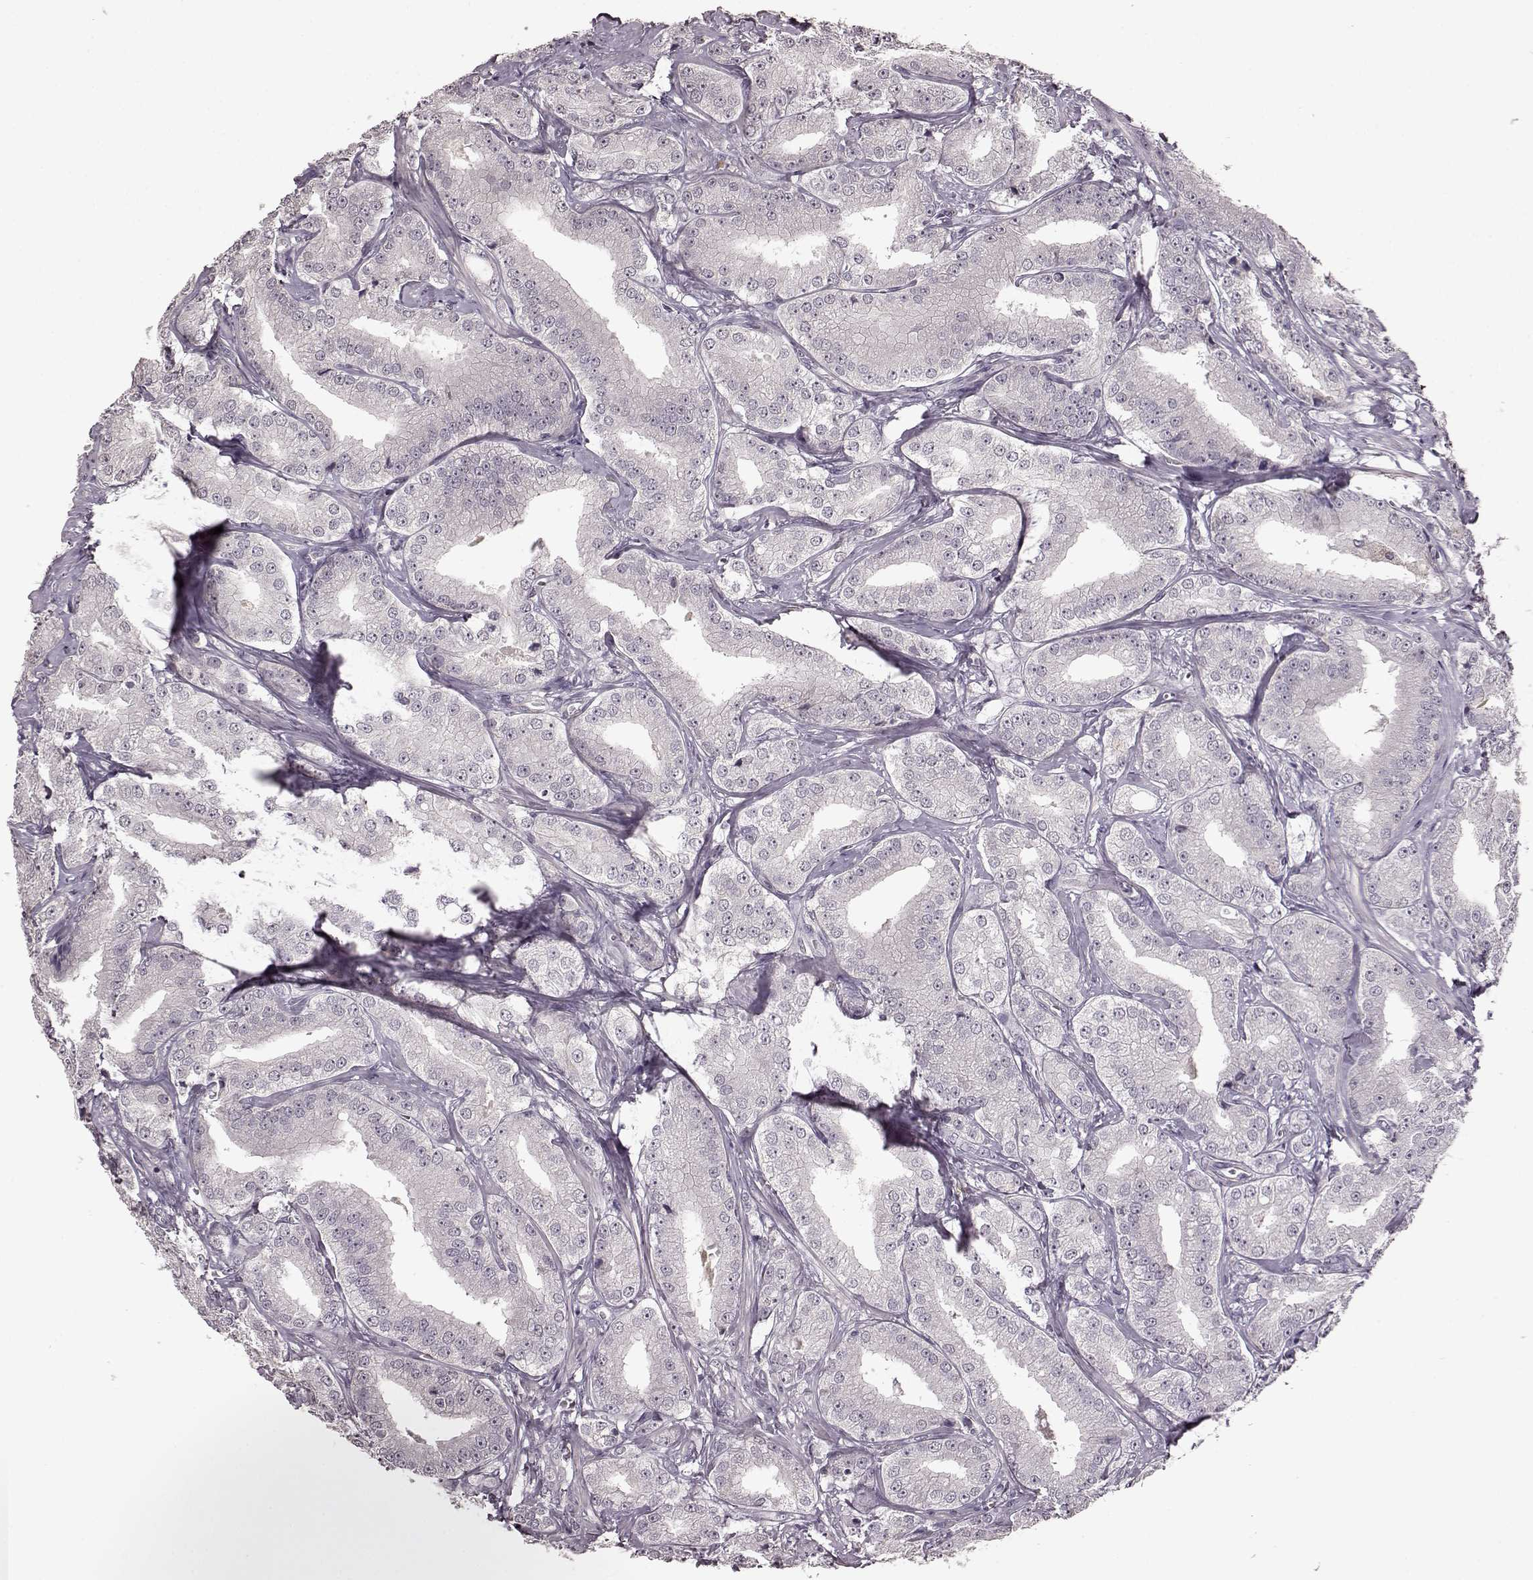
{"staining": {"intensity": "negative", "quantity": "none", "location": "none"}, "tissue": "prostate cancer", "cell_type": "Tumor cells", "image_type": "cancer", "snomed": [{"axis": "morphology", "description": "Adenocarcinoma, High grade"}, {"axis": "topography", "description": "Prostate"}], "caption": "Immunohistochemical staining of prostate cancer shows no significant positivity in tumor cells.", "gene": "NRL", "patient": {"sex": "male", "age": 64}}